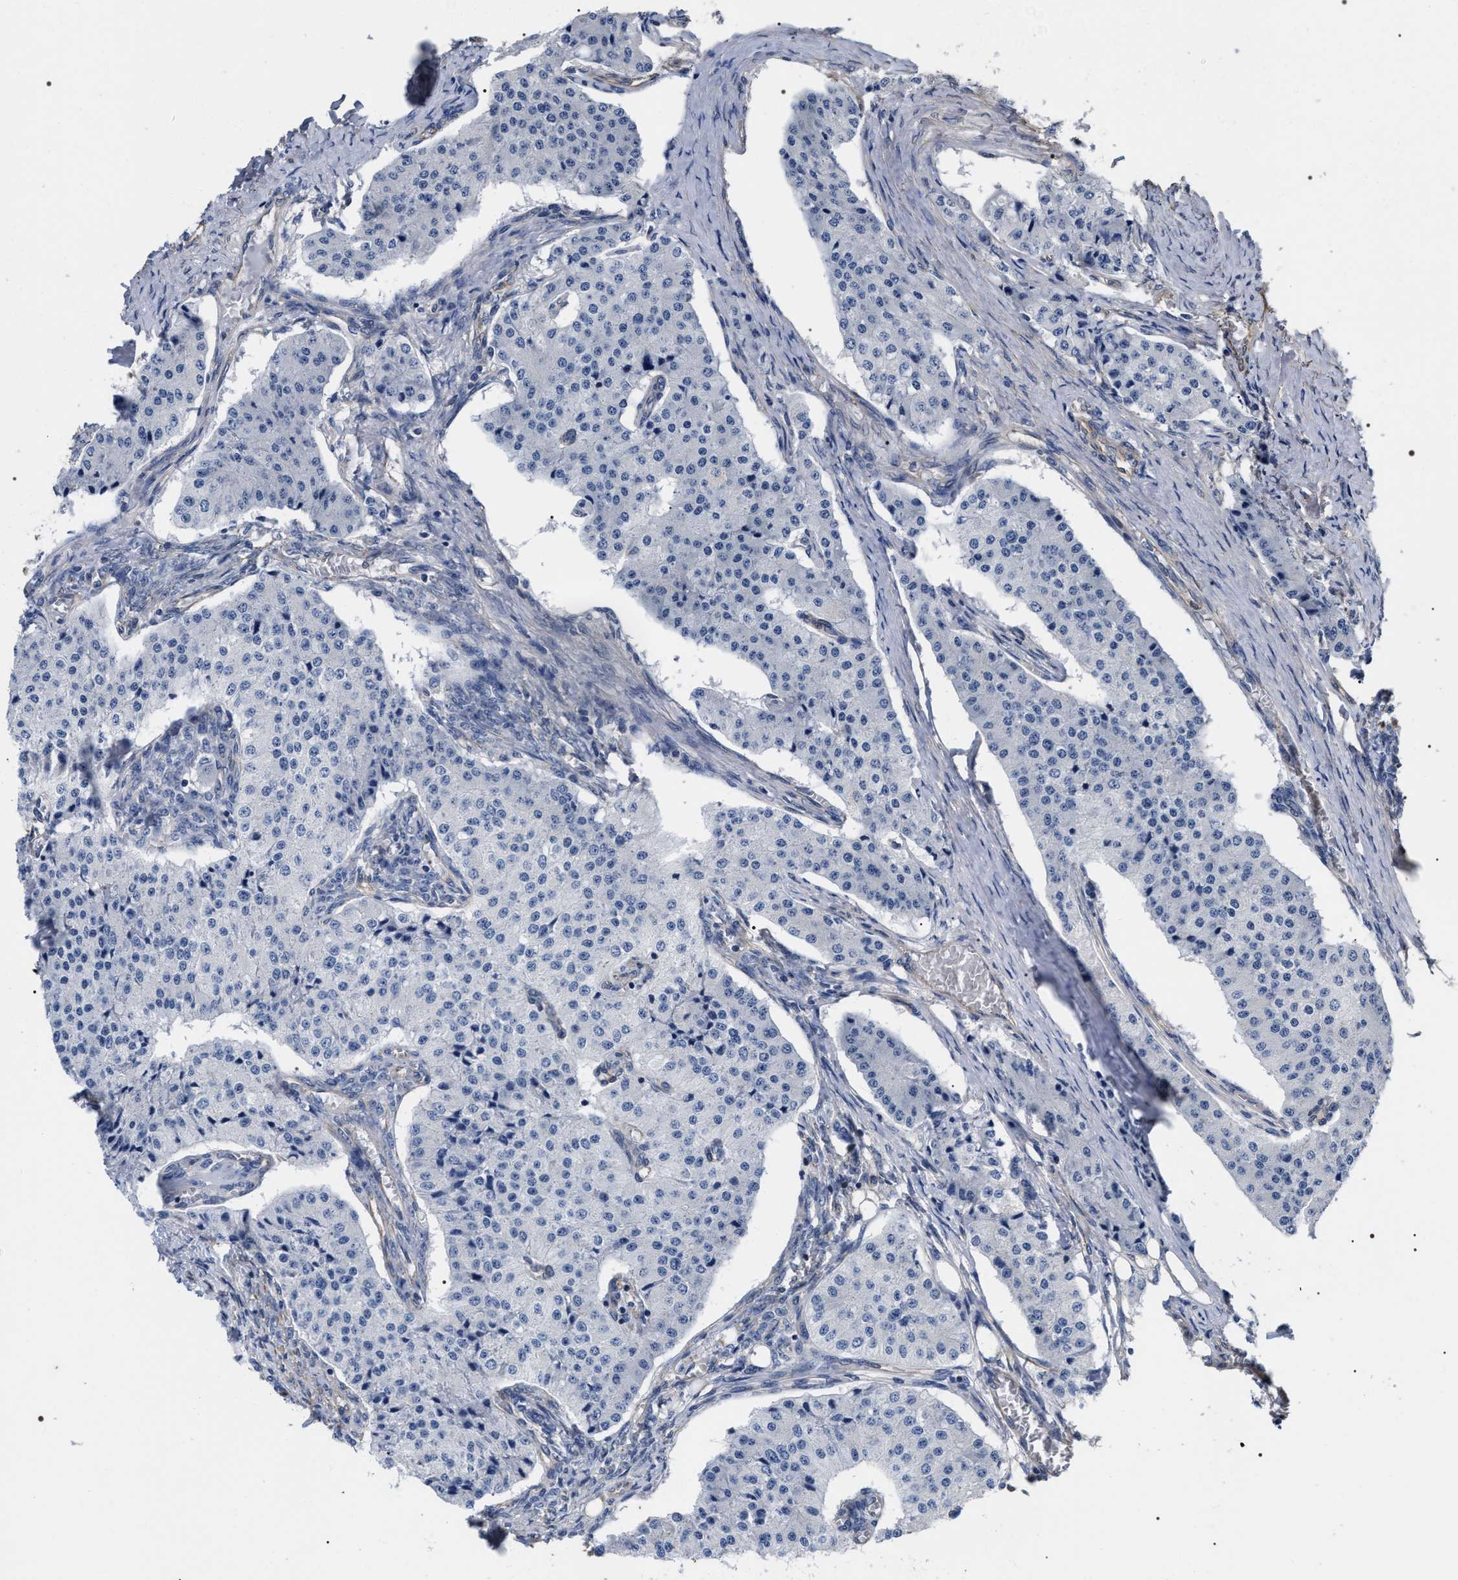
{"staining": {"intensity": "negative", "quantity": "none", "location": "none"}, "tissue": "carcinoid", "cell_type": "Tumor cells", "image_type": "cancer", "snomed": [{"axis": "morphology", "description": "Carcinoid, malignant, NOS"}, {"axis": "topography", "description": "Colon"}], "caption": "IHC photomicrograph of carcinoid (malignant) stained for a protein (brown), which exhibits no positivity in tumor cells.", "gene": "TSPAN33", "patient": {"sex": "female", "age": 52}}